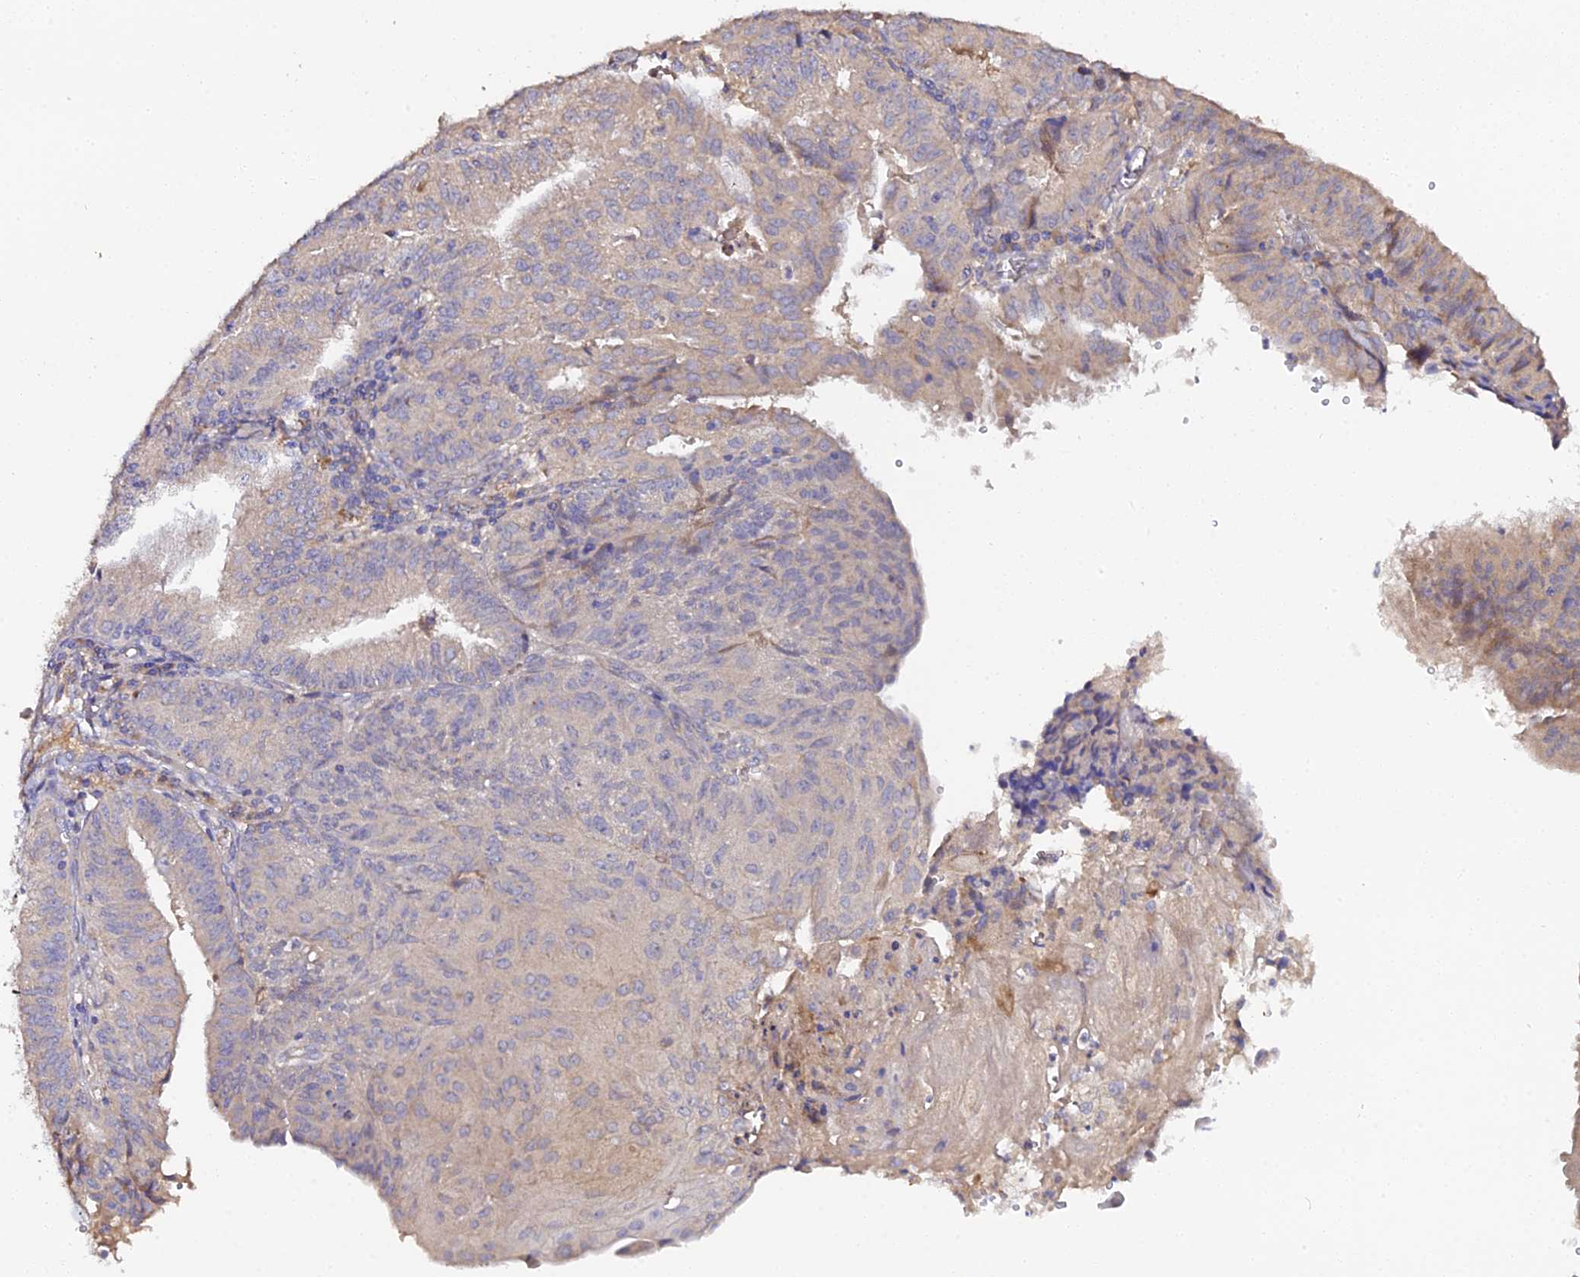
{"staining": {"intensity": "moderate", "quantity": "25%-75%", "location": "cytoplasmic/membranous"}, "tissue": "endometrial cancer", "cell_type": "Tumor cells", "image_type": "cancer", "snomed": [{"axis": "morphology", "description": "Adenocarcinoma, NOS"}, {"axis": "topography", "description": "Endometrium"}], "caption": "A photomicrograph of endometrial adenocarcinoma stained for a protein reveals moderate cytoplasmic/membranous brown staining in tumor cells. Nuclei are stained in blue.", "gene": "SCX", "patient": {"sex": "female", "age": 56}}